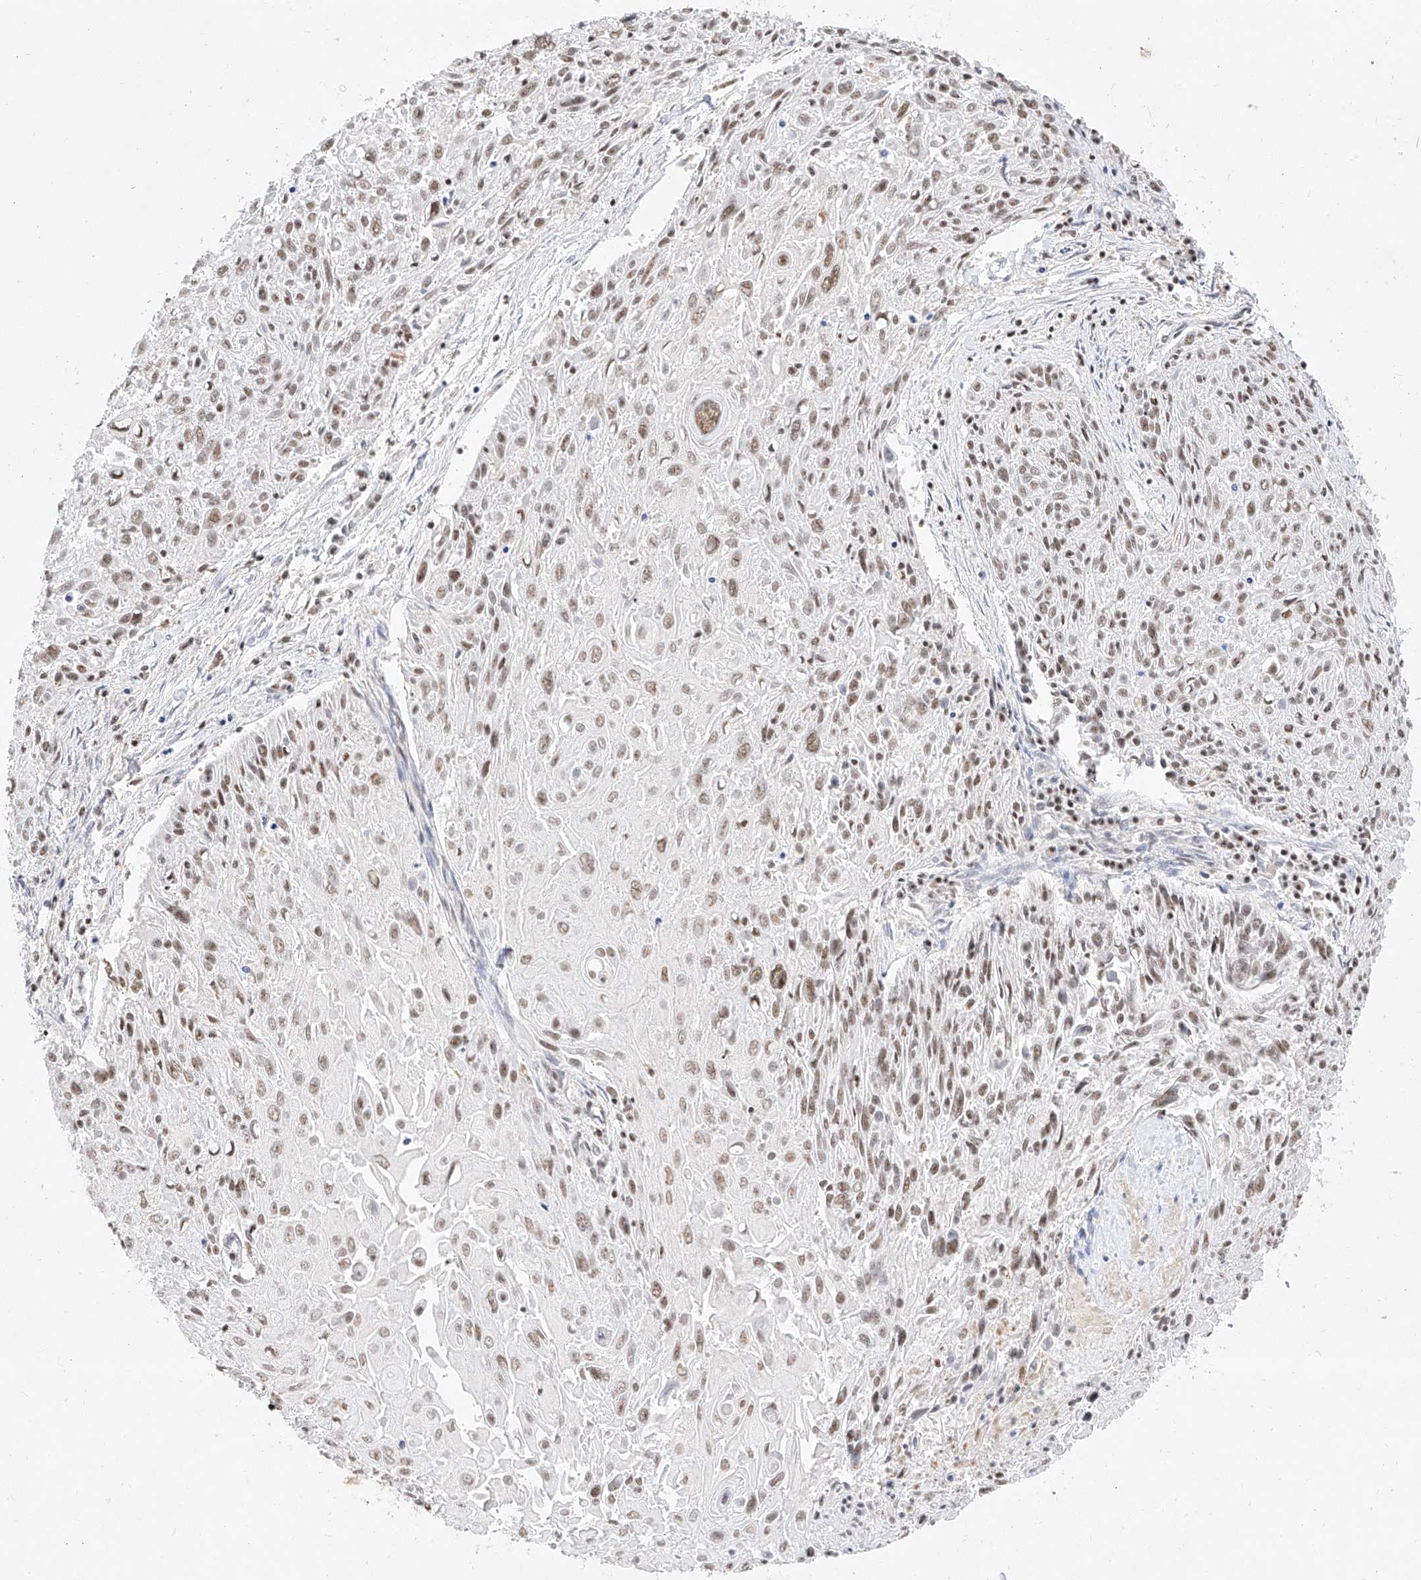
{"staining": {"intensity": "moderate", "quantity": ">75%", "location": "nuclear"}, "tissue": "cervical cancer", "cell_type": "Tumor cells", "image_type": "cancer", "snomed": [{"axis": "morphology", "description": "Squamous cell carcinoma, NOS"}, {"axis": "topography", "description": "Cervix"}], "caption": "Squamous cell carcinoma (cervical) tissue shows moderate nuclear staining in approximately >75% of tumor cells", "gene": "NRF1", "patient": {"sex": "female", "age": 51}}